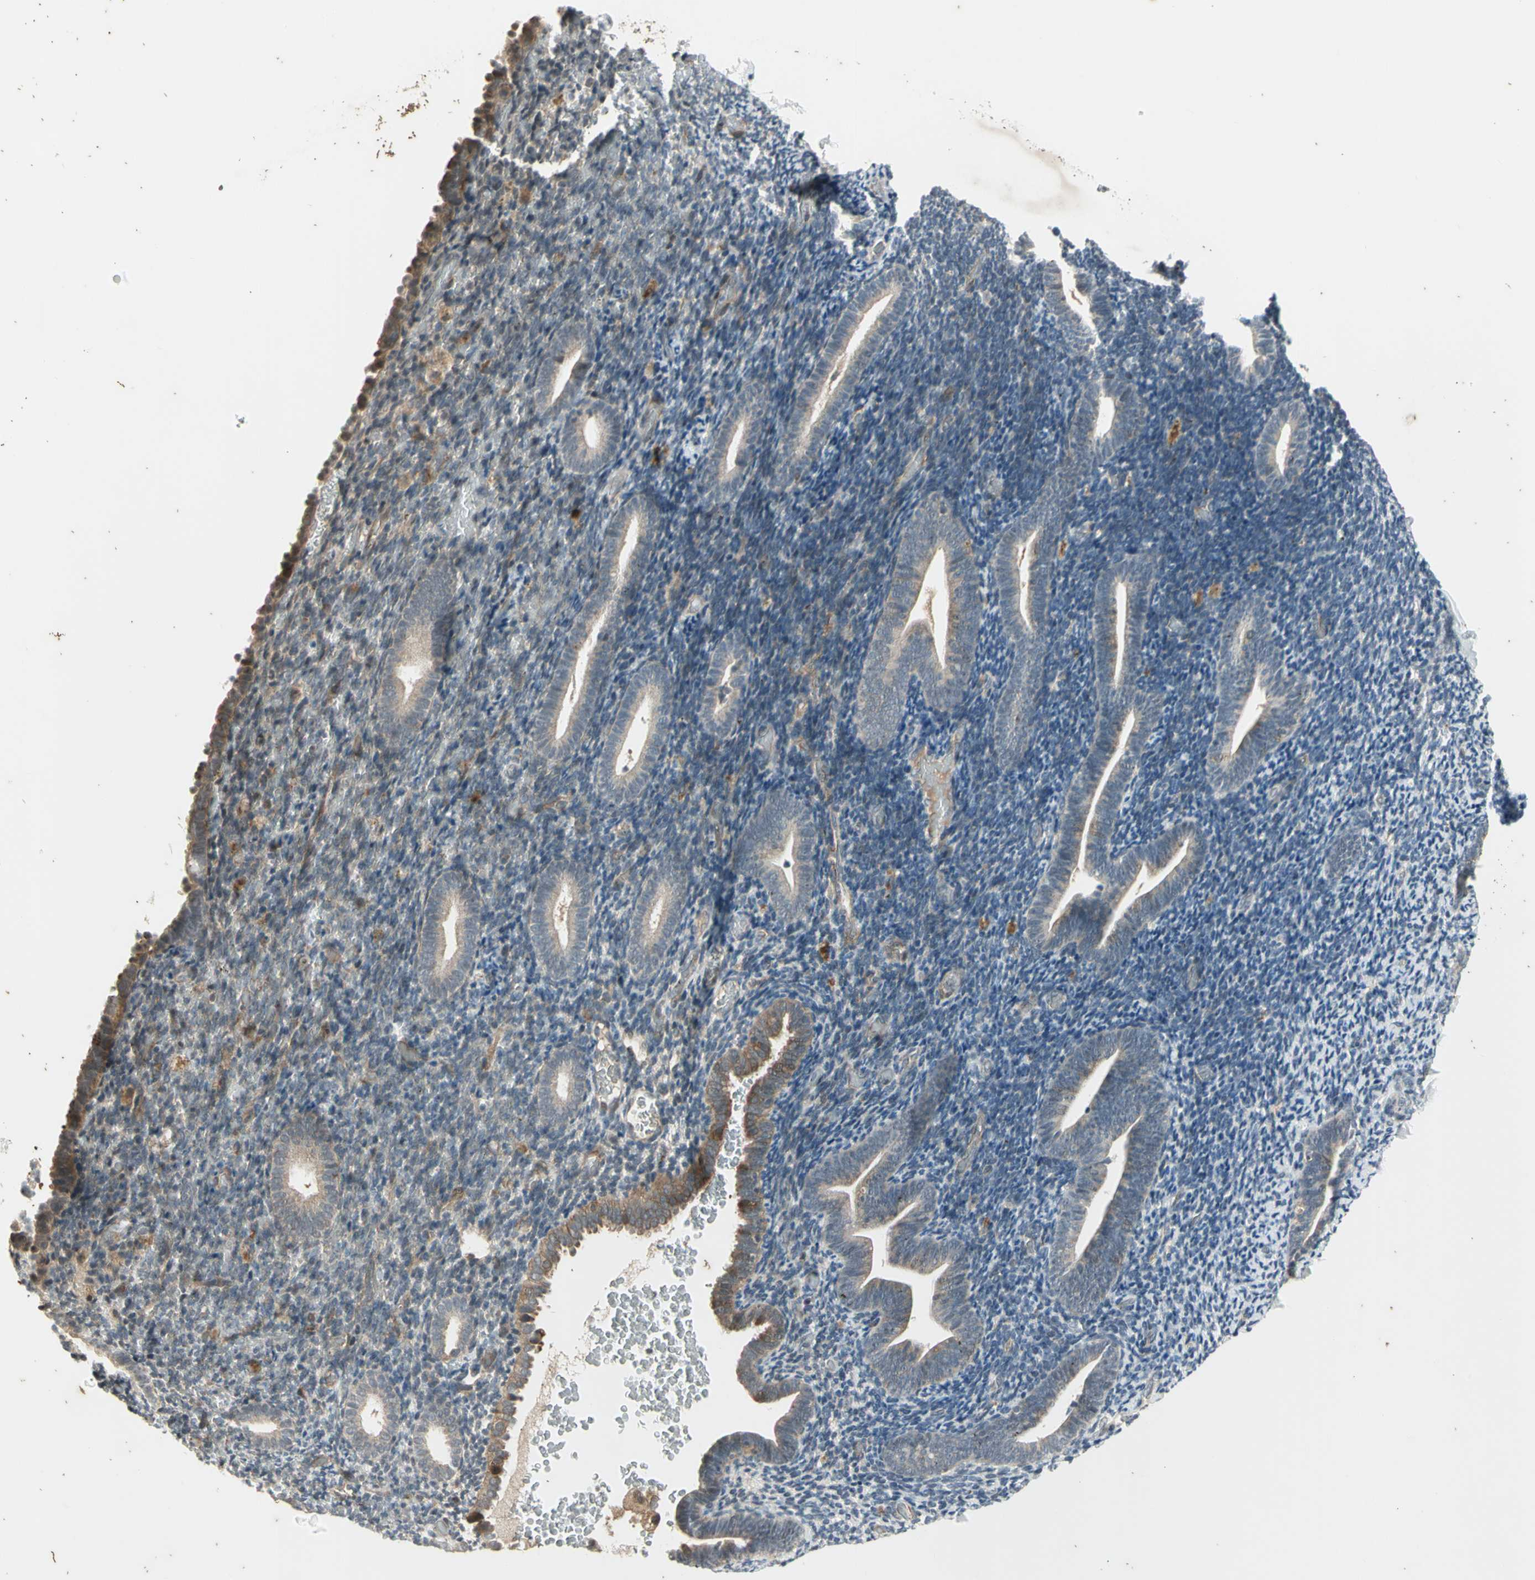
{"staining": {"intensity": "weak", "quantity": "<25%", "location": "cytoplasmic/membranous"}, "tissue": "endometrium", "cell_type": "Cells in endometrial stroma", "image_type": "normal", "snomed": [{"axis": "morphology", "description": "Normal tissue, NOS"}, {"axis": "topography", "description": "Endometrium"}], "caption": "A photomicrograph of human endometrium is negative for staining in cells in endometrial stroma. Nuclei are stained in blue.", "gene": "EFNB2", "patient": {"sex": "female", "age": 51}}